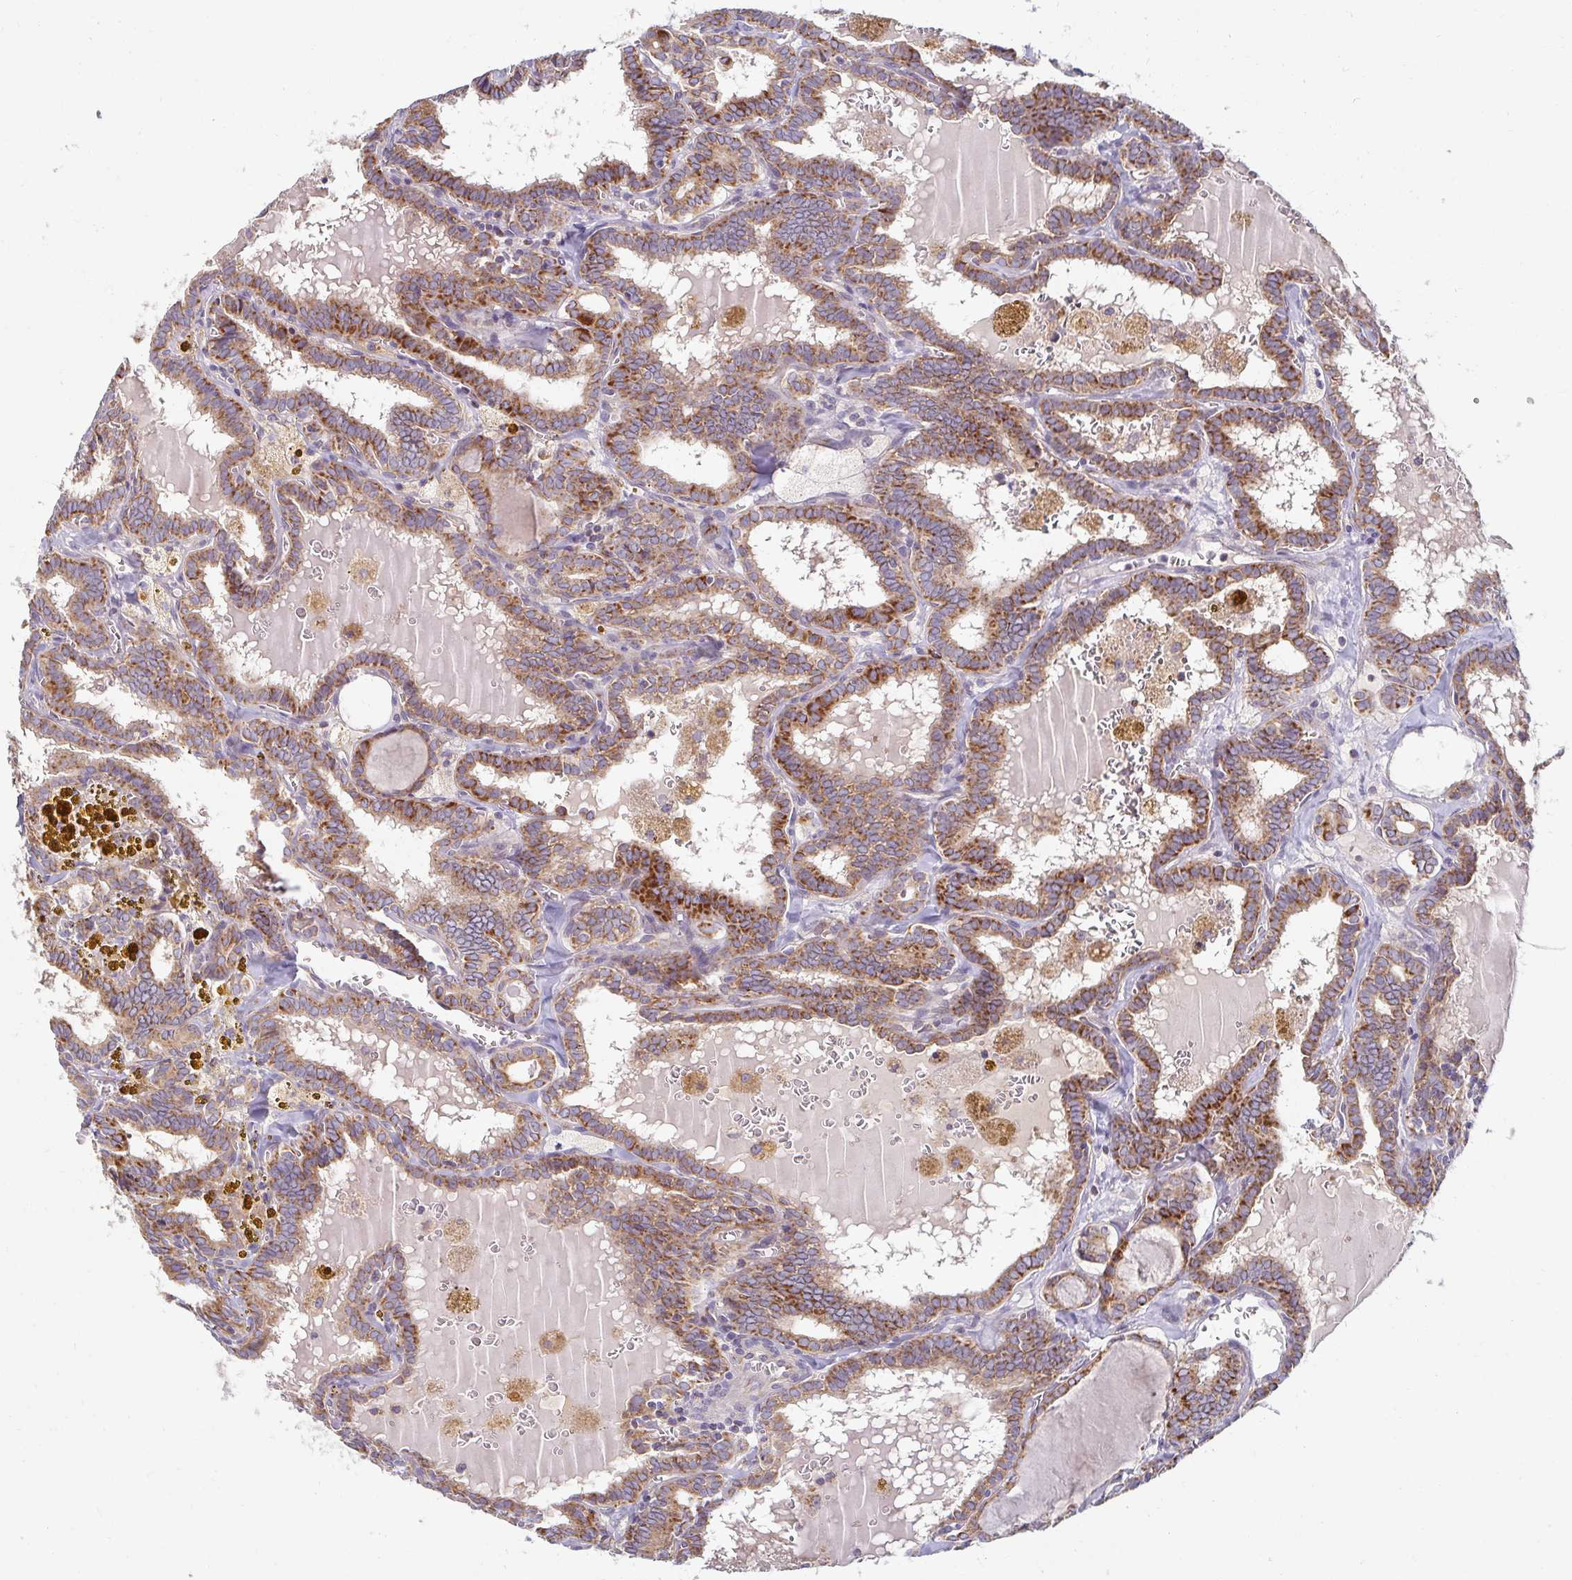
{"staining": {"intensity": "moderate", "quantity": ">75%", "location": "cytoplasmic/membranous"}, "tissue": "thyroid cancer", "cell_type": "Tumor cells", "image_type": "cancer", "snomed": [{"axis": "morphology", "description": "Papillary adenocarcinoma, NOS"}, {"axis": "topography", "description": "Thyroid gland"}], "caption": "A brown stain labels moderate cytoplasmic/membranous staining of a protein in human thyroid cancer (papillary adenocarcinoma) tumor cells. Using DAB (3,3'-diaminobenzidine) (brown) and hematoxylin (blue) stains, captured at high magnification using brightfield microscopy.", "gene": "SKP2", "patient": {"sex": "female", "age": 39}}